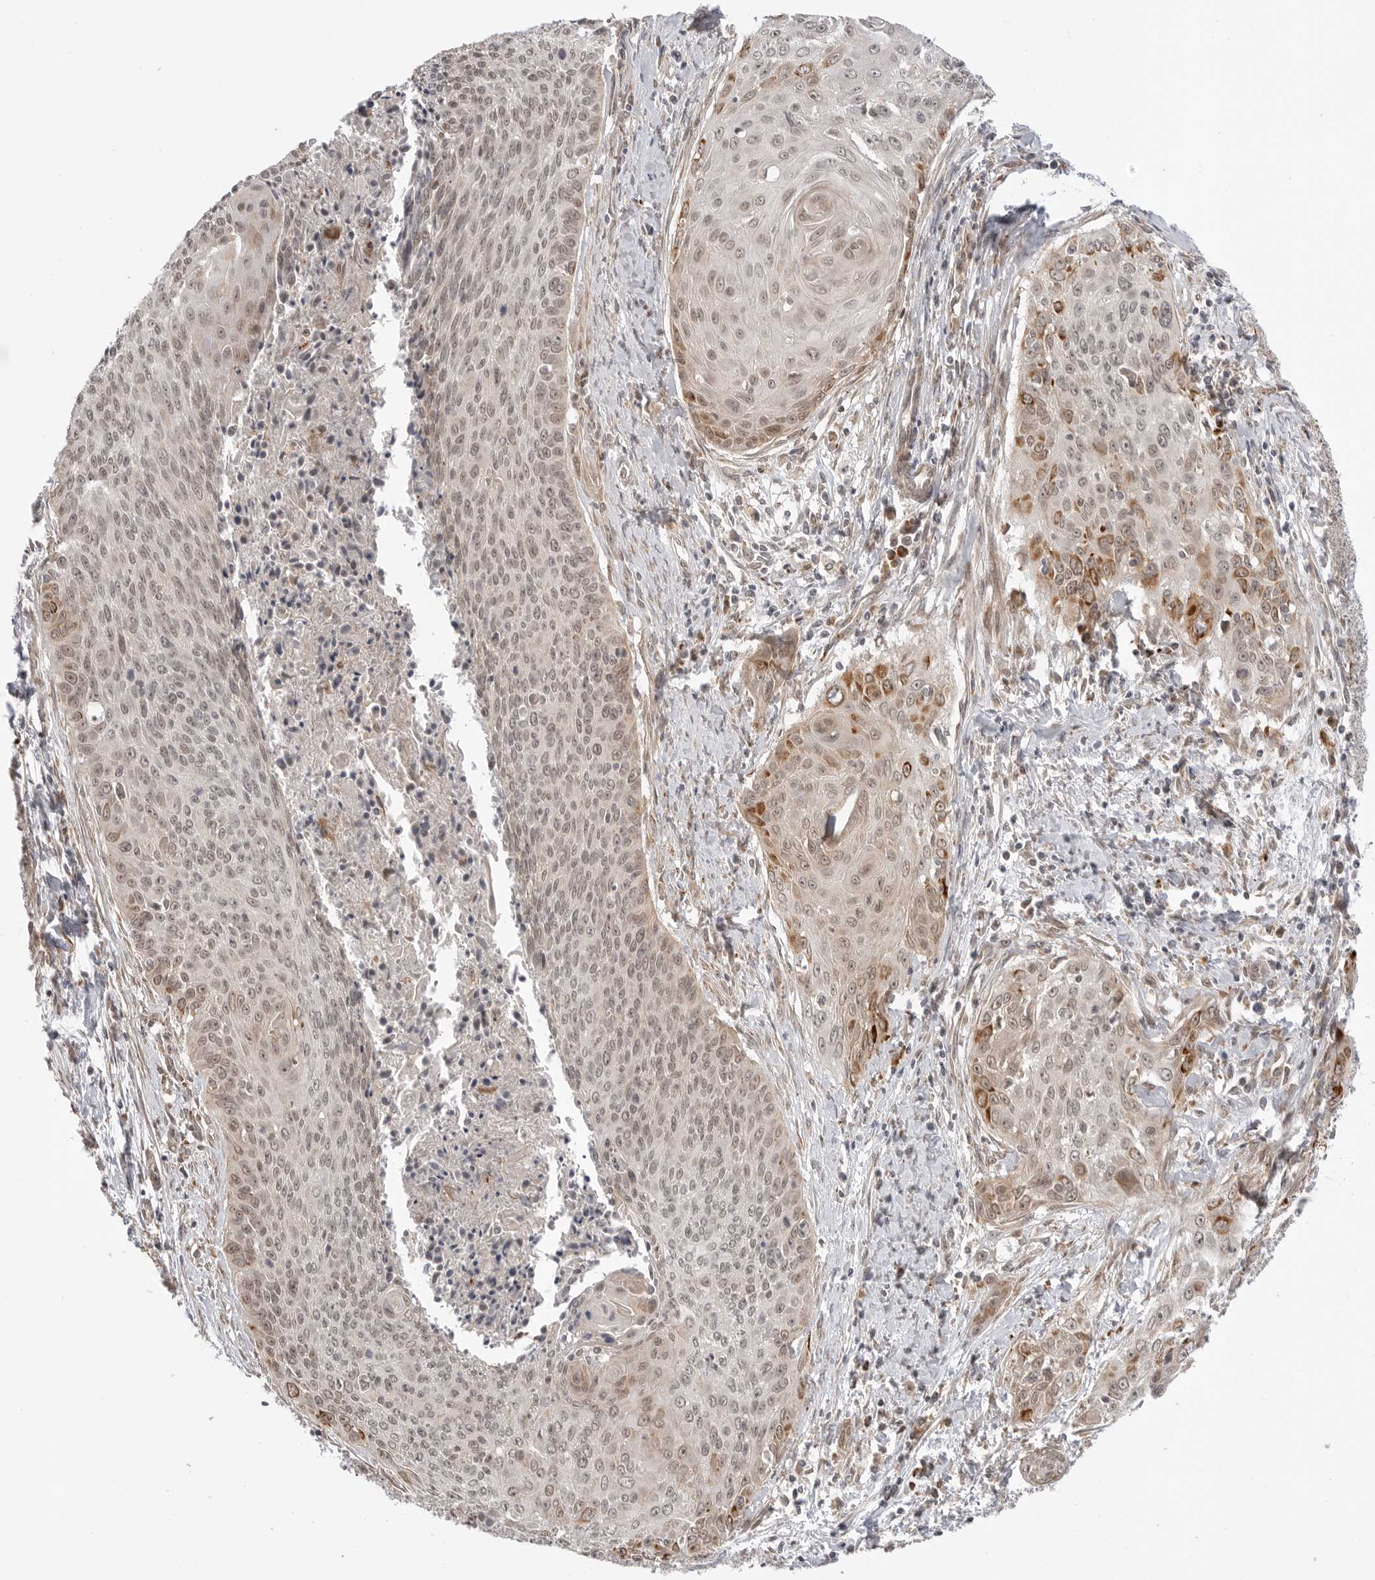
{"staining": {"intensity": "weak", "quantity": ">75%", "location": "nuclear"}, "tissue": "cervical cancer", "cell_type": "Tumor cells", "image_type": "cancer", "snomed": [{"axis": "morphology", "description": "Squamous cell carcinoma, NOS"}, {"axis": "topography", "description": "Cervix"}], "caption": "Protein staining by IHC reveals weak nuclear staining in about >75% of tumor cells in cervical cancer (squamous cell carcinoma).", "gene": "KALRN", "patient": {"sex": "female", "age": 55}}